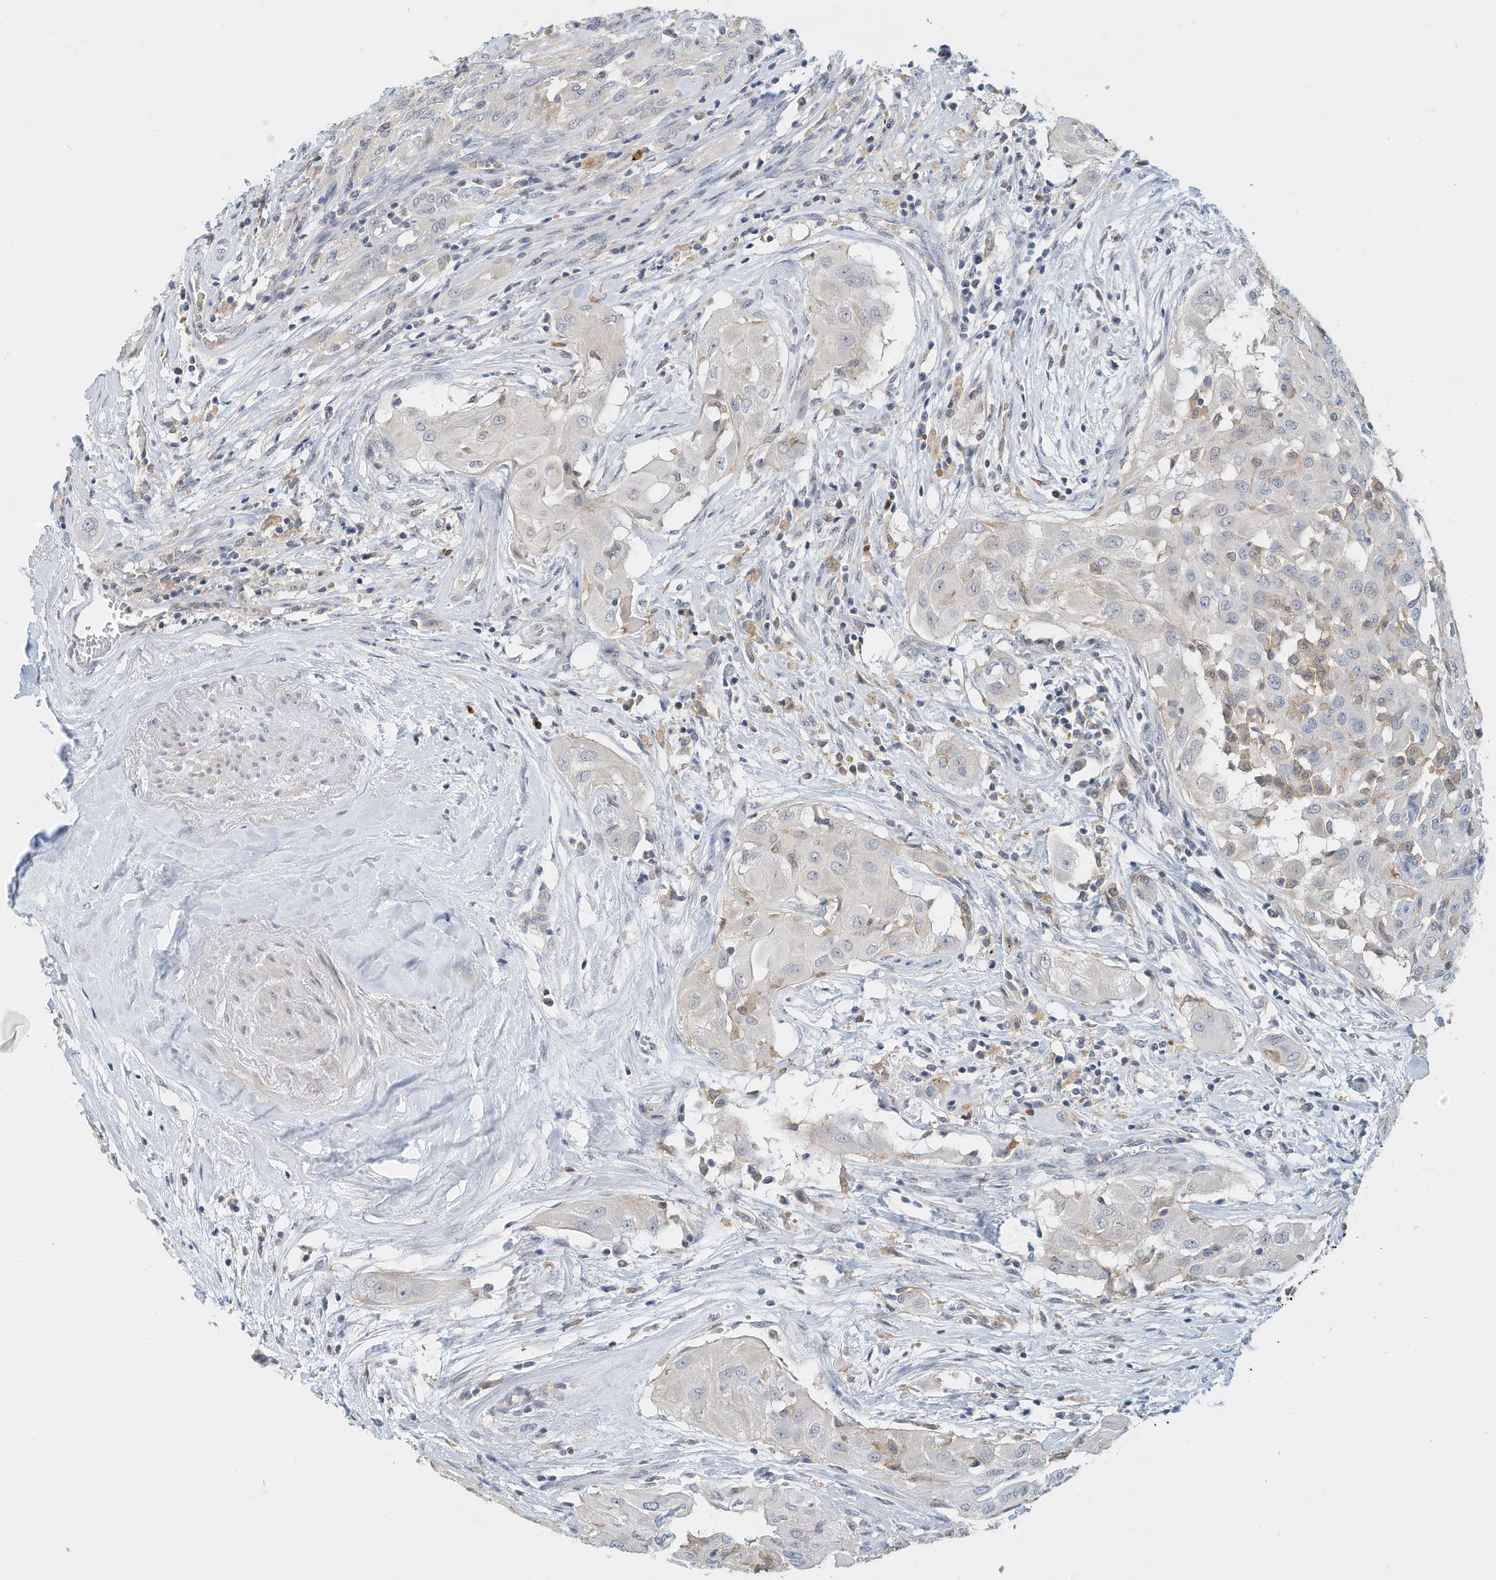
{"staining": {"intensity": "negative", "quantity": "none", "location": "none"}, "tissue": "thyroid cancer", "cell_type": "Tumor cells", "image_type": "cancer", "snomed": [{"axis": "morphology", "description": "Papillary adenocarcinoma, NOS"}, {"axis": "topography", "description": "Thyroid gland"}], "caption": "Photomicrograph shows no protein expression in tumor cells of papillary adenocarcinoma (thyroid) tissue.", "gene": "MICAL1", "patient": {"sex": "female", "age": 59}}